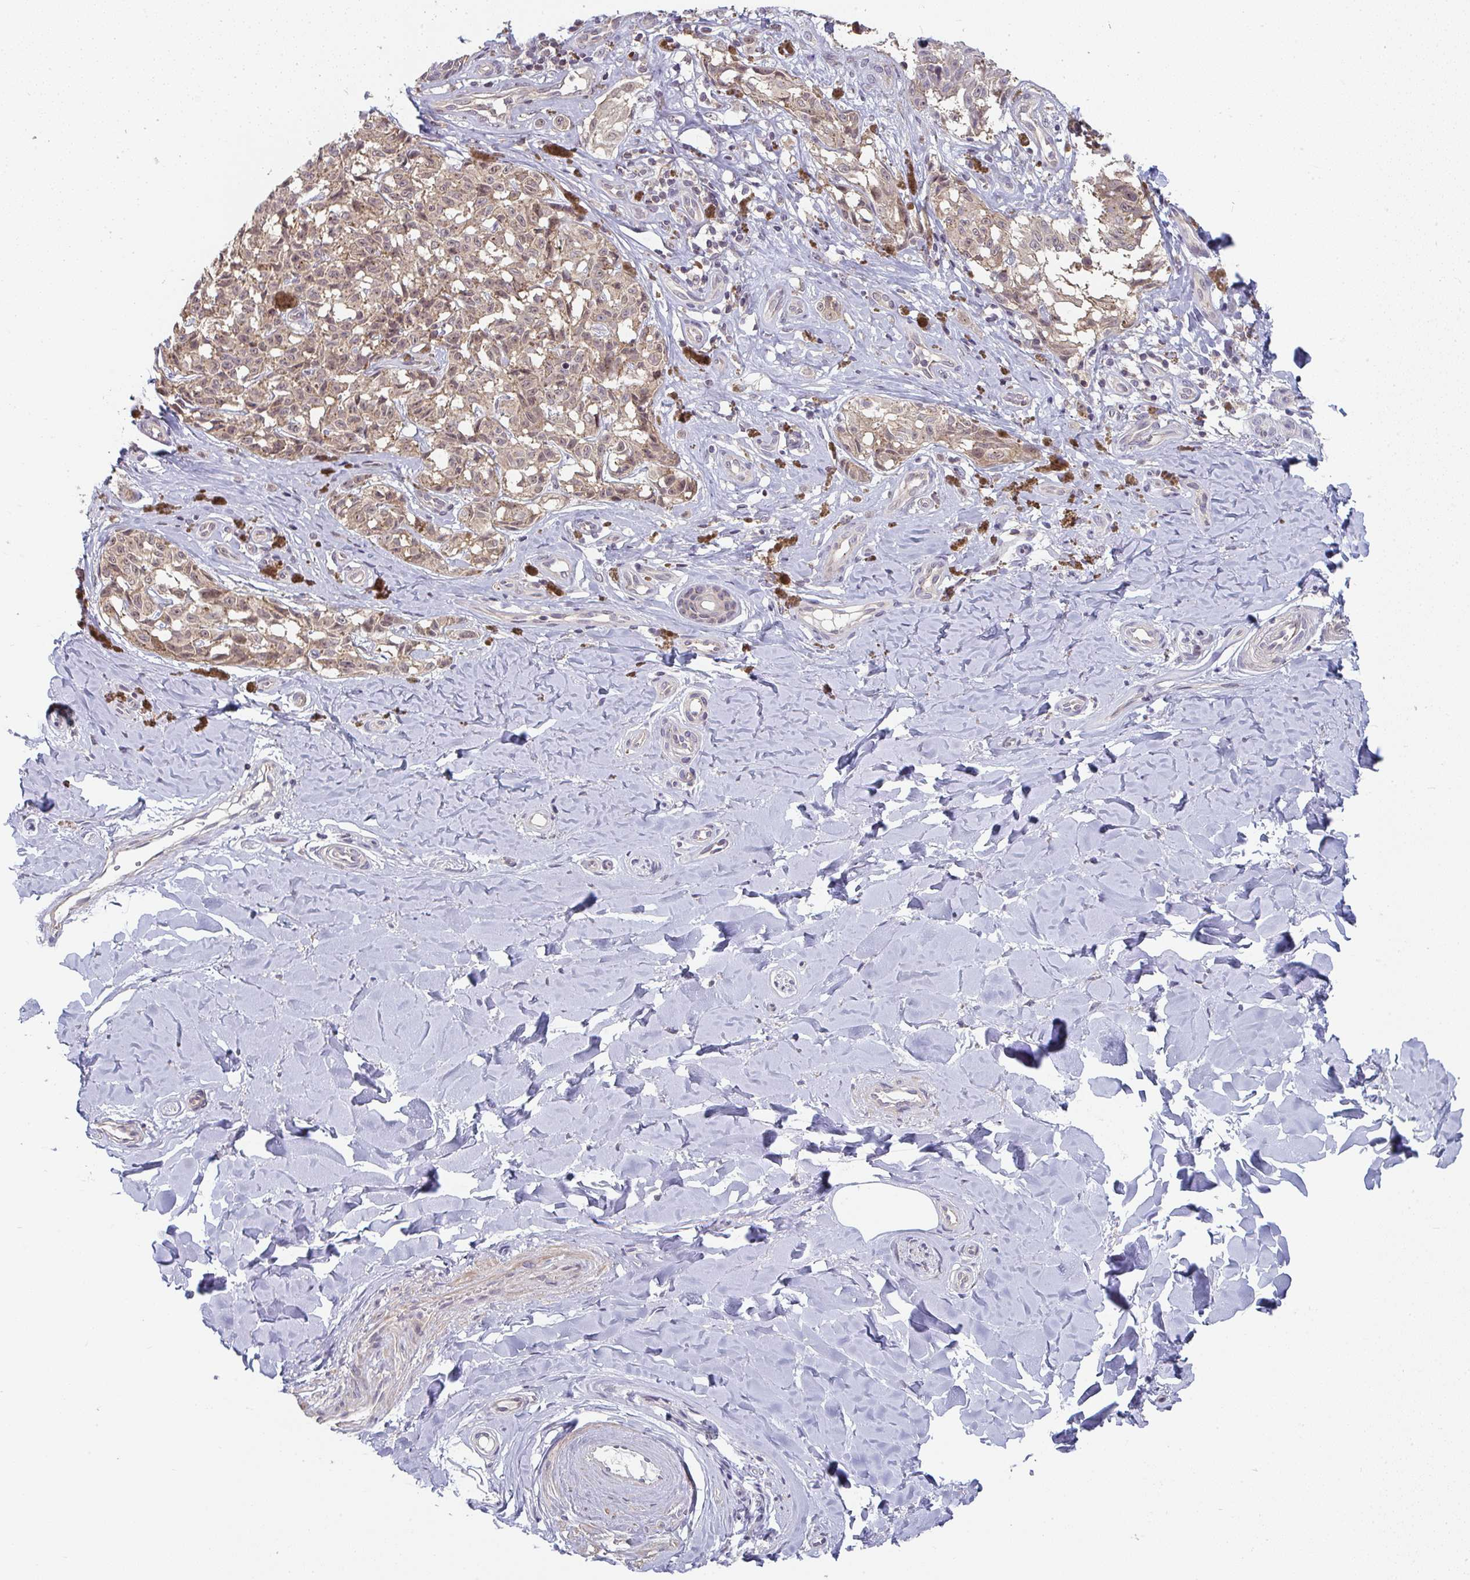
{"staining": {"intensity": "weak", "quantity": ">75%", "location": "cytoplasmic/membranous"}, "tissue": "melanoma", "cell_type": "Tumor cells", "image_type": "cancer", "snomed": [{"axis": "morphology", "description": "Malignant melanoma, NOS"}, {"axis": "topography", "description": "Skin"}], "caption": "A brown stain labels weak cytoplasmic/membranous expression of a protein in malignant melanoma tumor cells.", "gene": "RANGRF", "patient": {"sex": "female", "age": 65}}